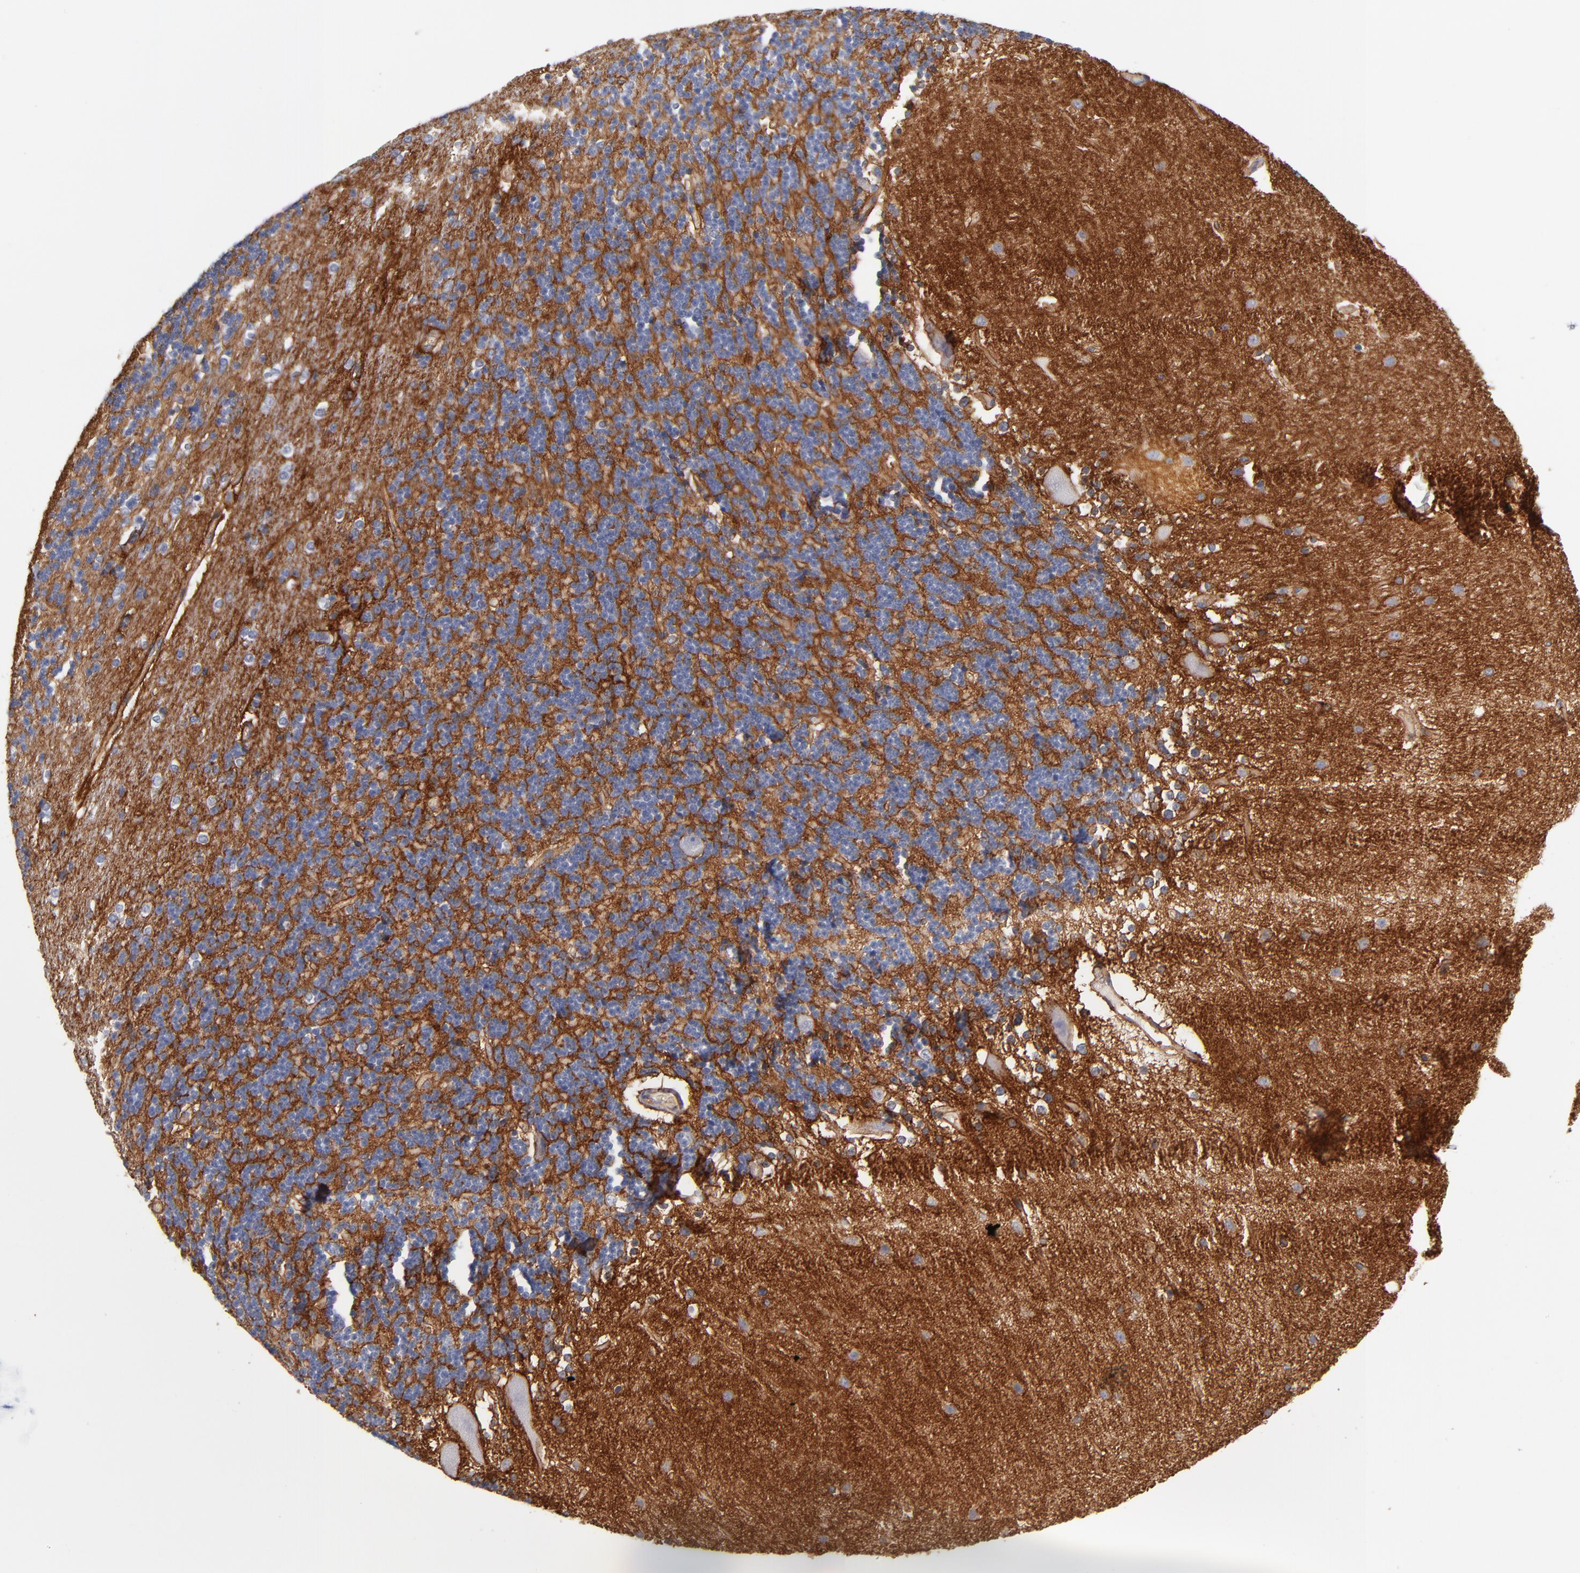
{"staining": {"intensity": "negative", "quantity": "none", "location": "none"}, "tissue": "cerebellum", "cell_type": "Cells in granular layer", "image_type": "normal", "snomed": [{"axis": "morphology", "description": "Normal tissue, NOS"}, {"axis": "topography", "description": "Cerebellum"}], "caption": "High power microscopy photomicrograph of an IHC histopathology image of benign cerebellum, revealing no significant positivity in cells in granular layer. (DAB (3,3'-diaminobenzidine) immunohistochemistry (IHC) with hematoxylin counter stain).", "gene": "PLSCR4", "patient": {"sex": "female", "age": 54}}